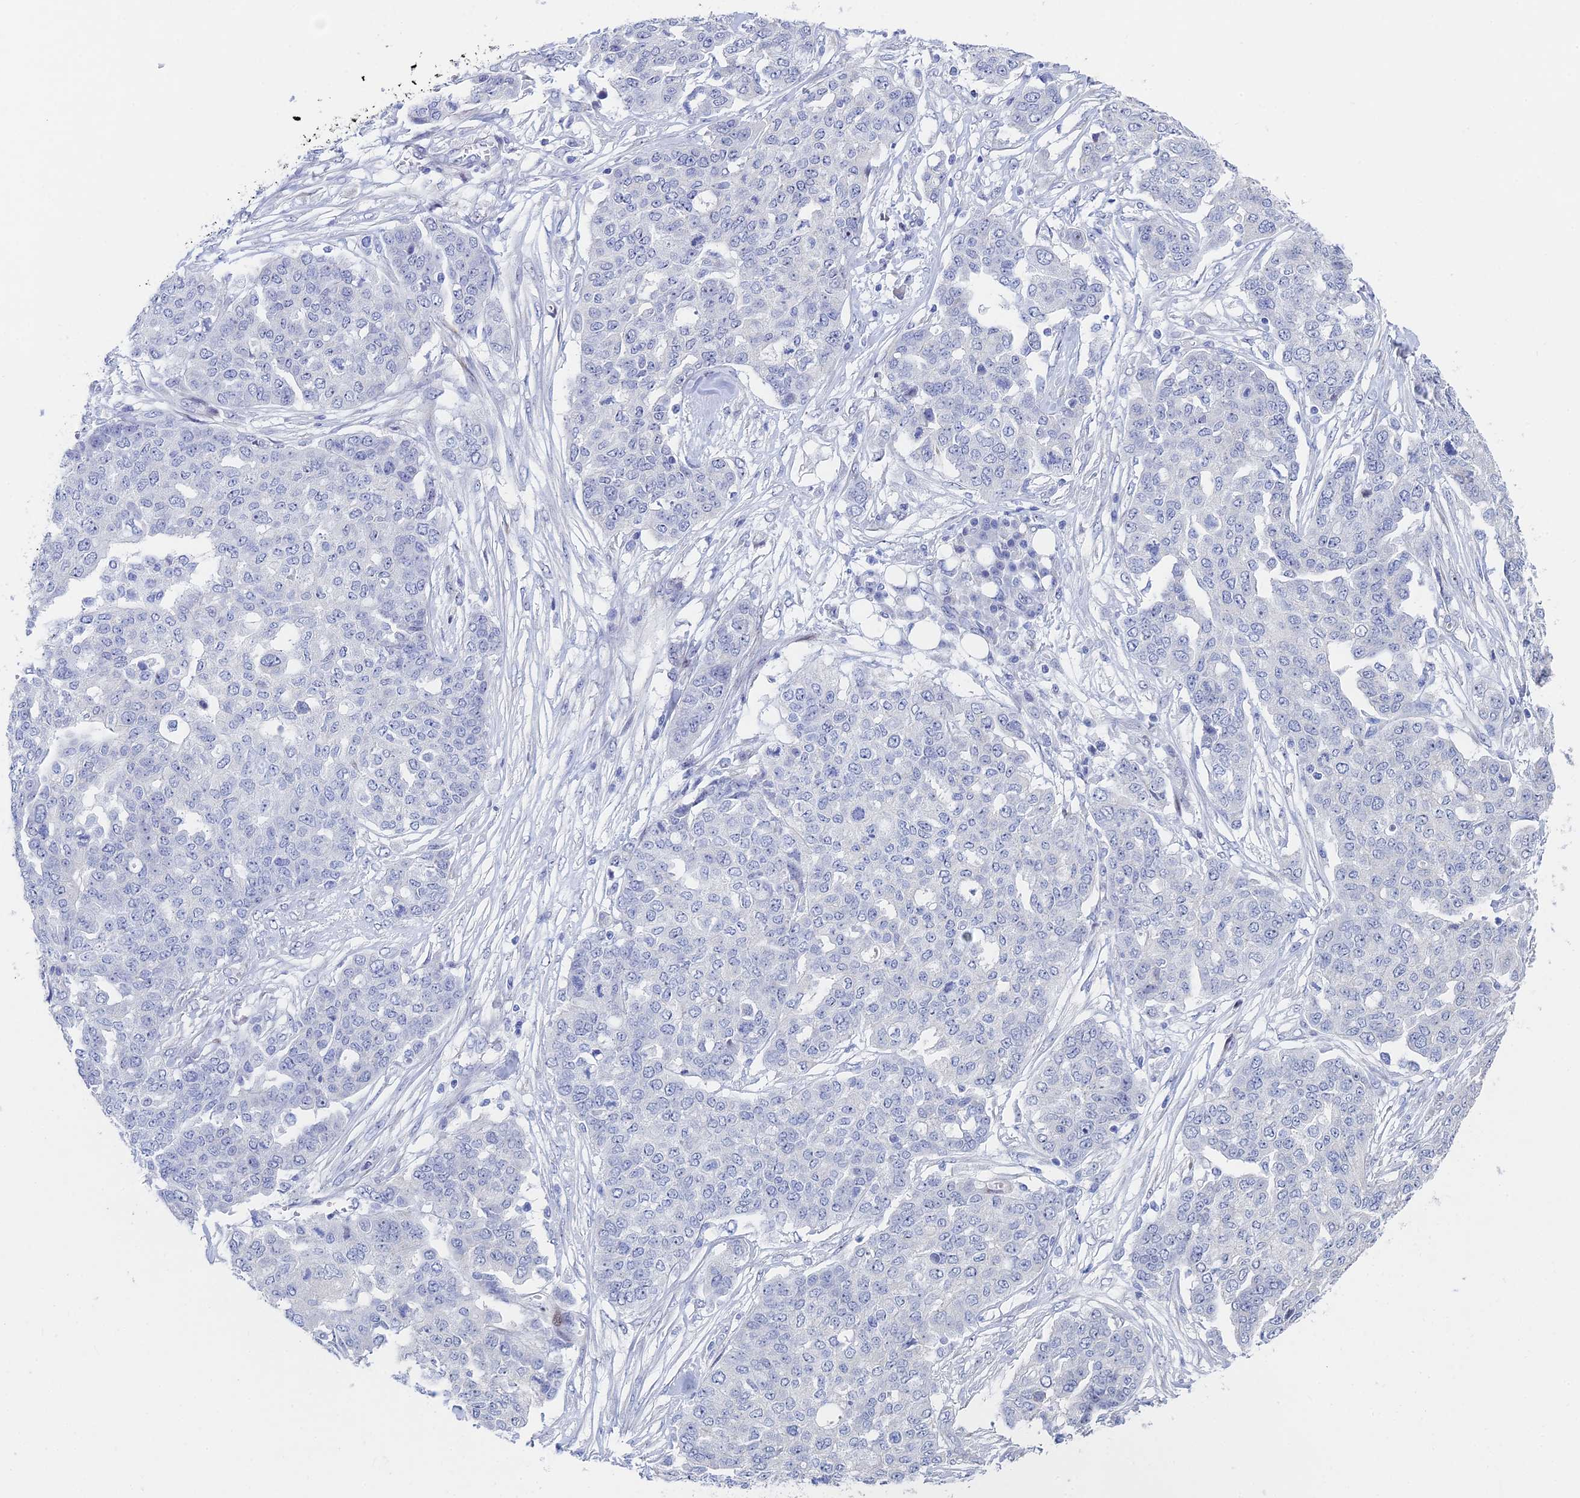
{"staining": {"intensity": "negative", "quantity": "none", "location": "none"}, "tissue": "ovarian cancer", "cell_type": "Tumor cells", "image_type": "cancer", "snomed": [{"axis": "morphology", "description": "Cystadenocarcinoma, serous, NOS"}, {"axis": "topography", "description": "Soft tissue"}, {"axis": "topography", "description": "Ovary"}], "caption": "Serous cystadenocarcinoma (ovarian) was stained to show a protein in brown. There is no significant staining in tumor cells.", "gene": "DRGX", "patient": {"sex": "female", "age": 57}}